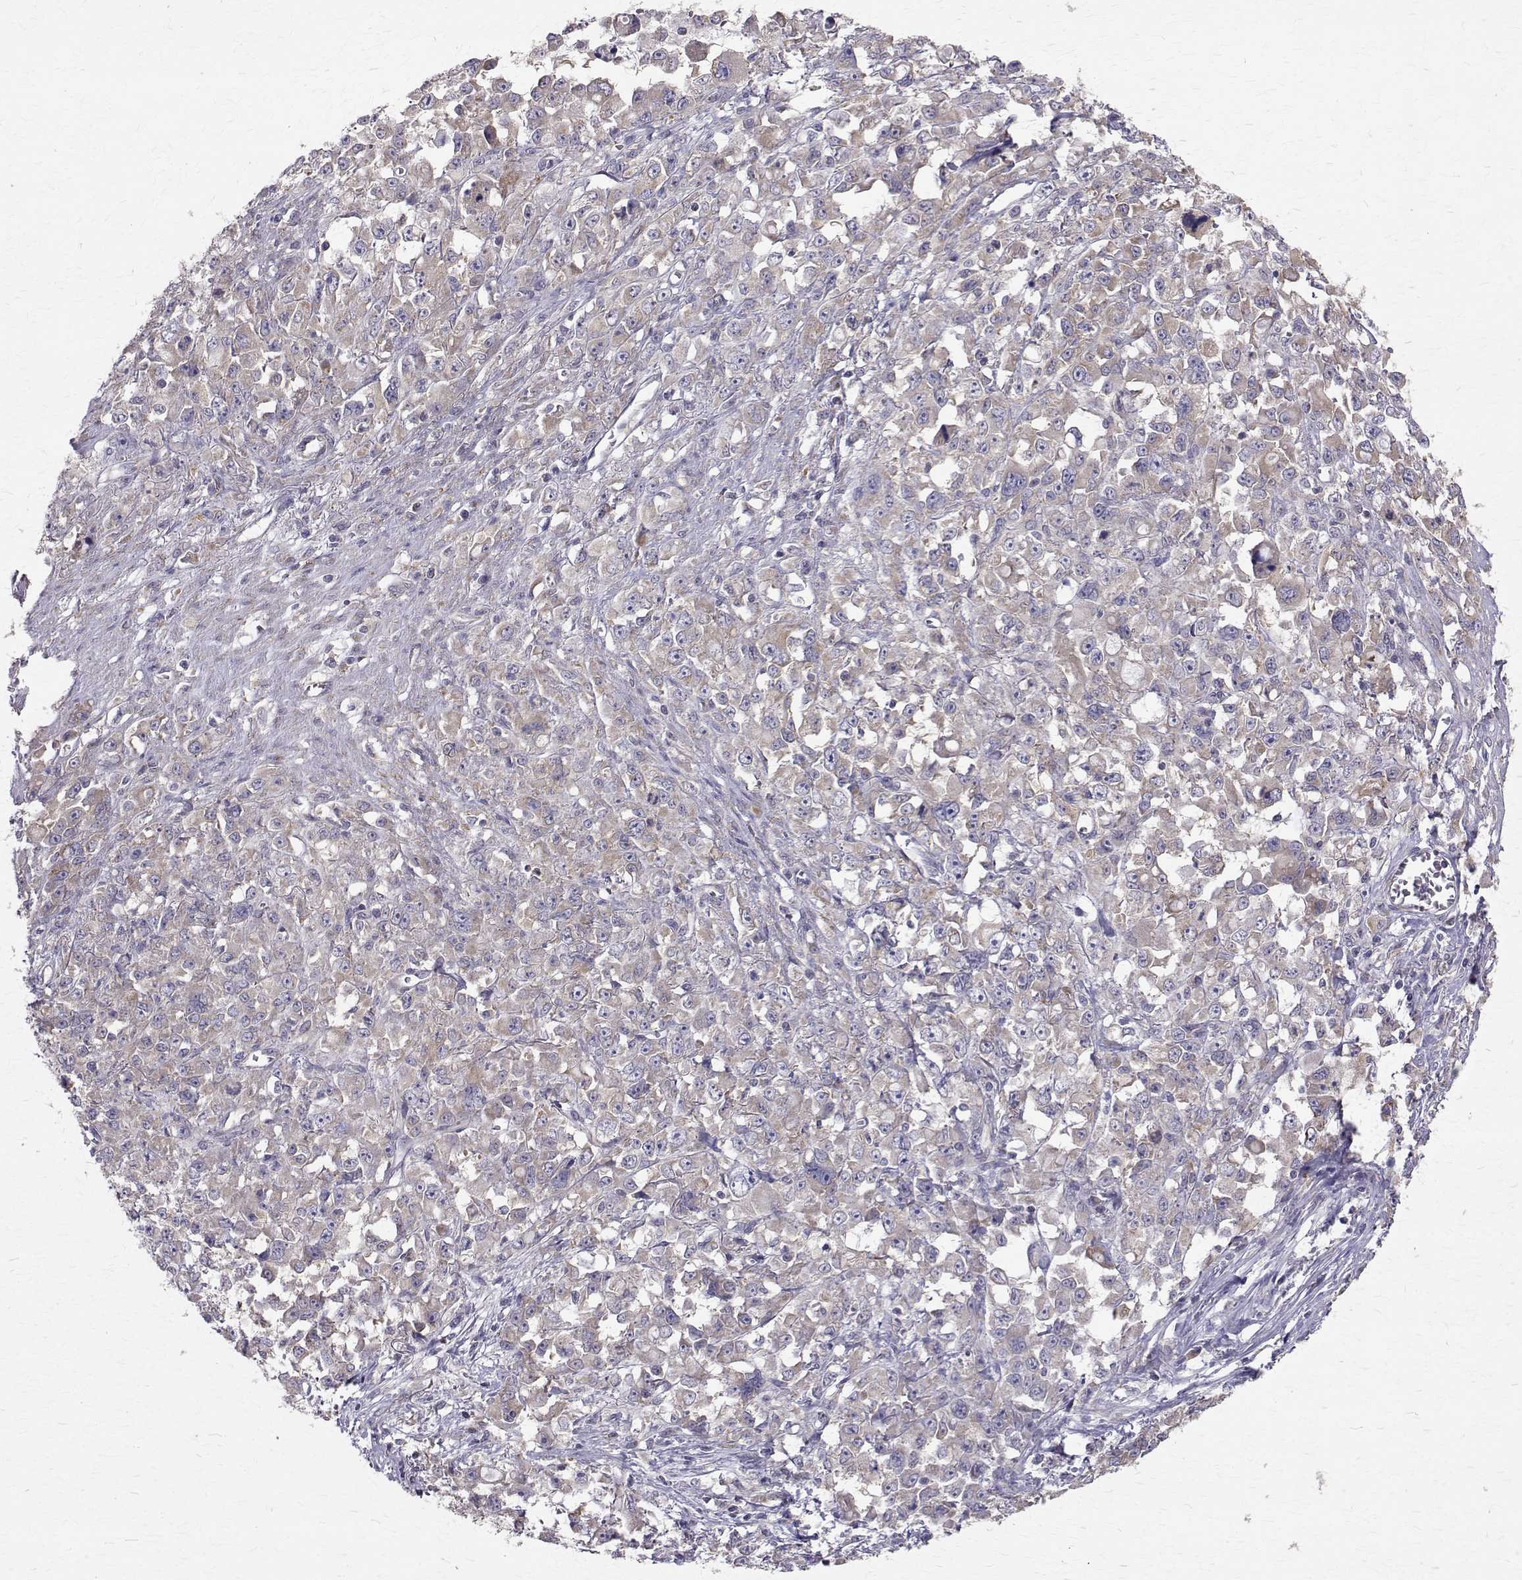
{"staining": {"intensity": "negative", "quantity": "none", "location": "none"}, "tissue": "stomach cancer", "cell_type": "Tumor cells", "image_type": "cancer", "snomed": [{"axis": "morphology", "description": "Adenocarcinoma, NOS"}, {"axis": "topography", "description": "Stomach"}], "caption": "DAB (3,3'-diaminobenzidine) immunohistochemical staining of adenocarcinoma (stomach) displays no significant expression in tumor cells.", "gene": "ARFGAP1", "patient": {"sex": "female", "age": 76}}